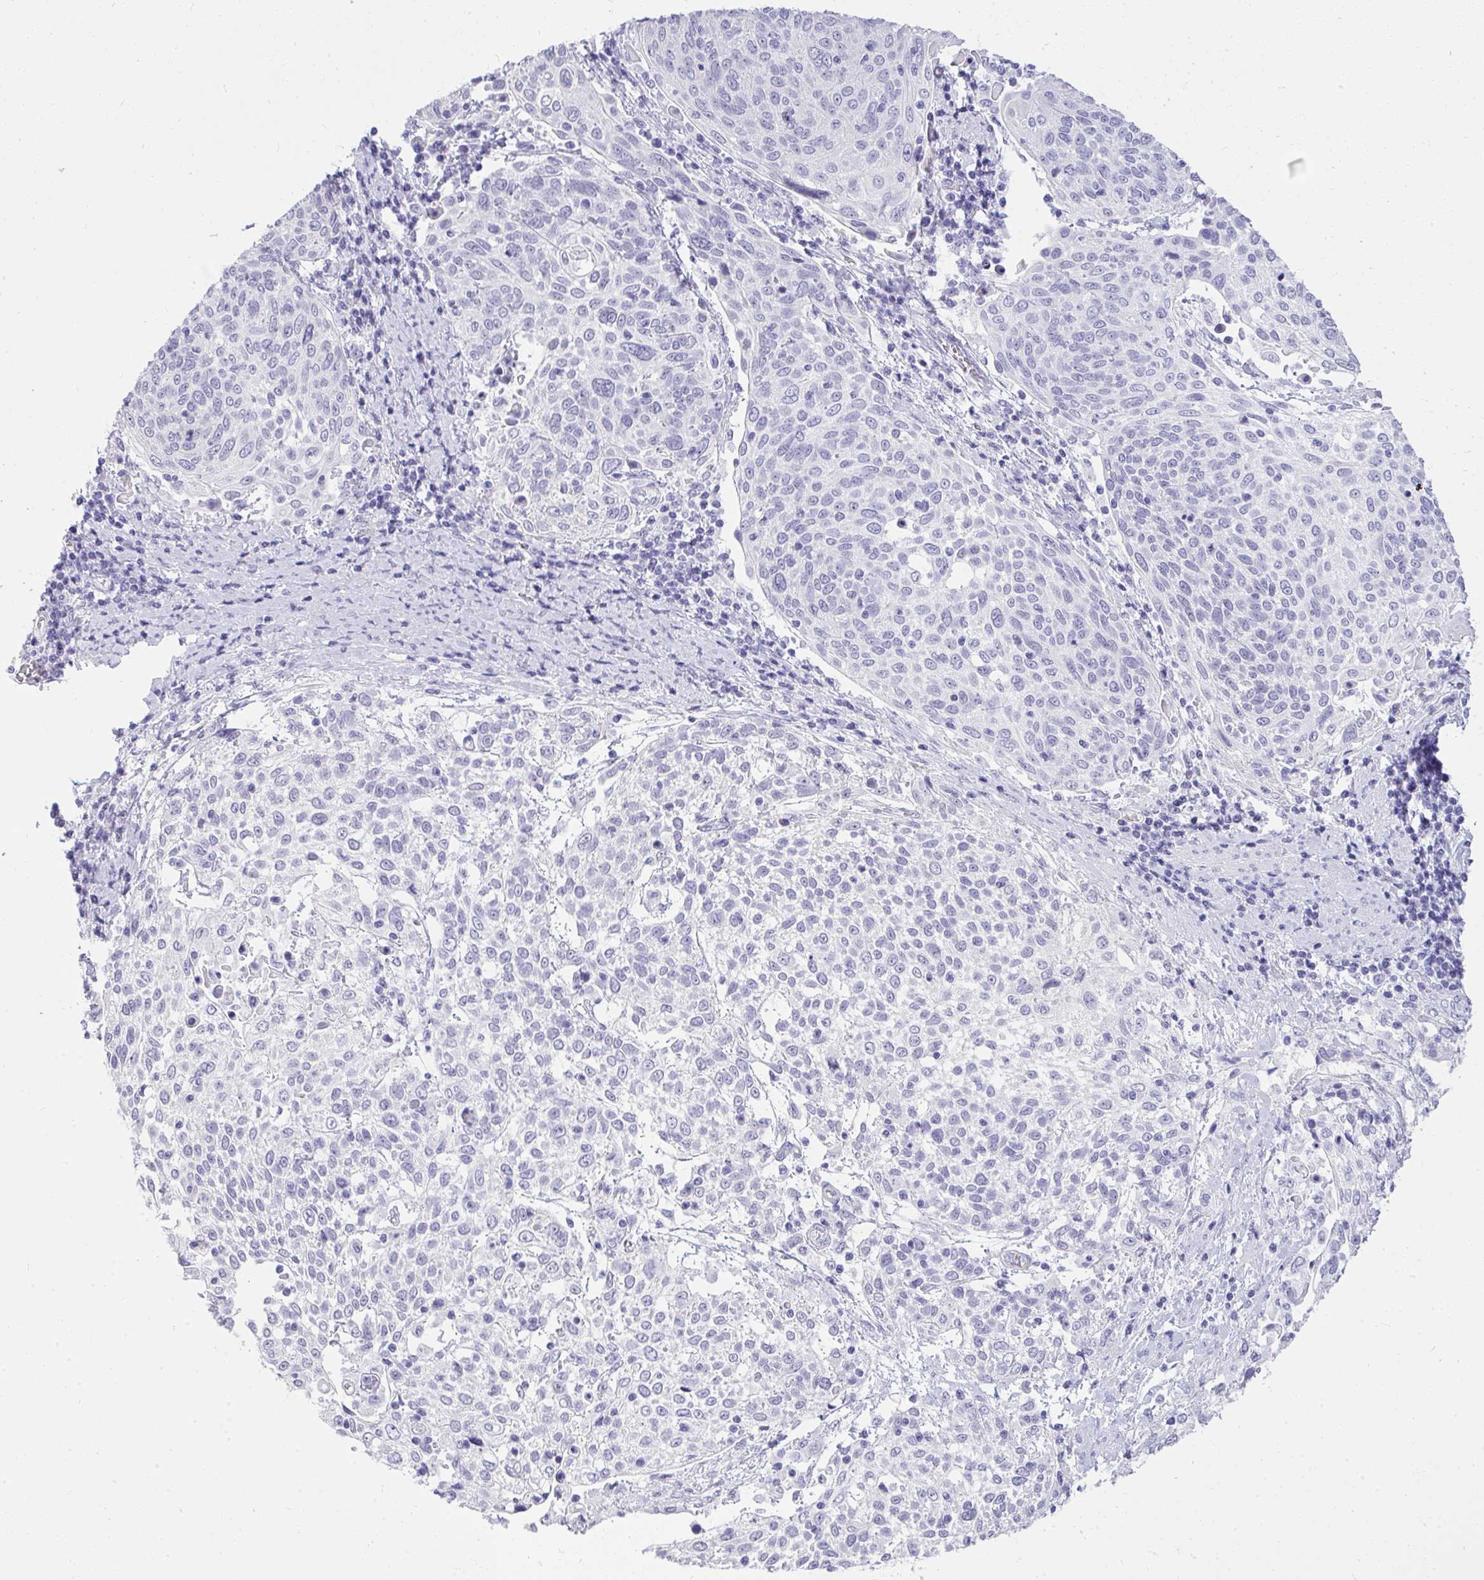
{"staining": {"intensity": "negative", "quantity": "none", "location": "none"}, "tissue": "cervical cancer", "cell_type": "Tumor cells", "image_type": "cancer", "snomed": [{"axis": "morphology", "description": "Squamous cell carcinoma, NOS"}, {"axis": "topography", "description": "Cervix"}], "caption": "High power microscopy photomicrograph of an IHC image of squamous cell carcinoma (cervical), revealing no significant positivity in tumor cells.", "gene": "PRM2", "patient": {"sex": "female", "age": 61}}